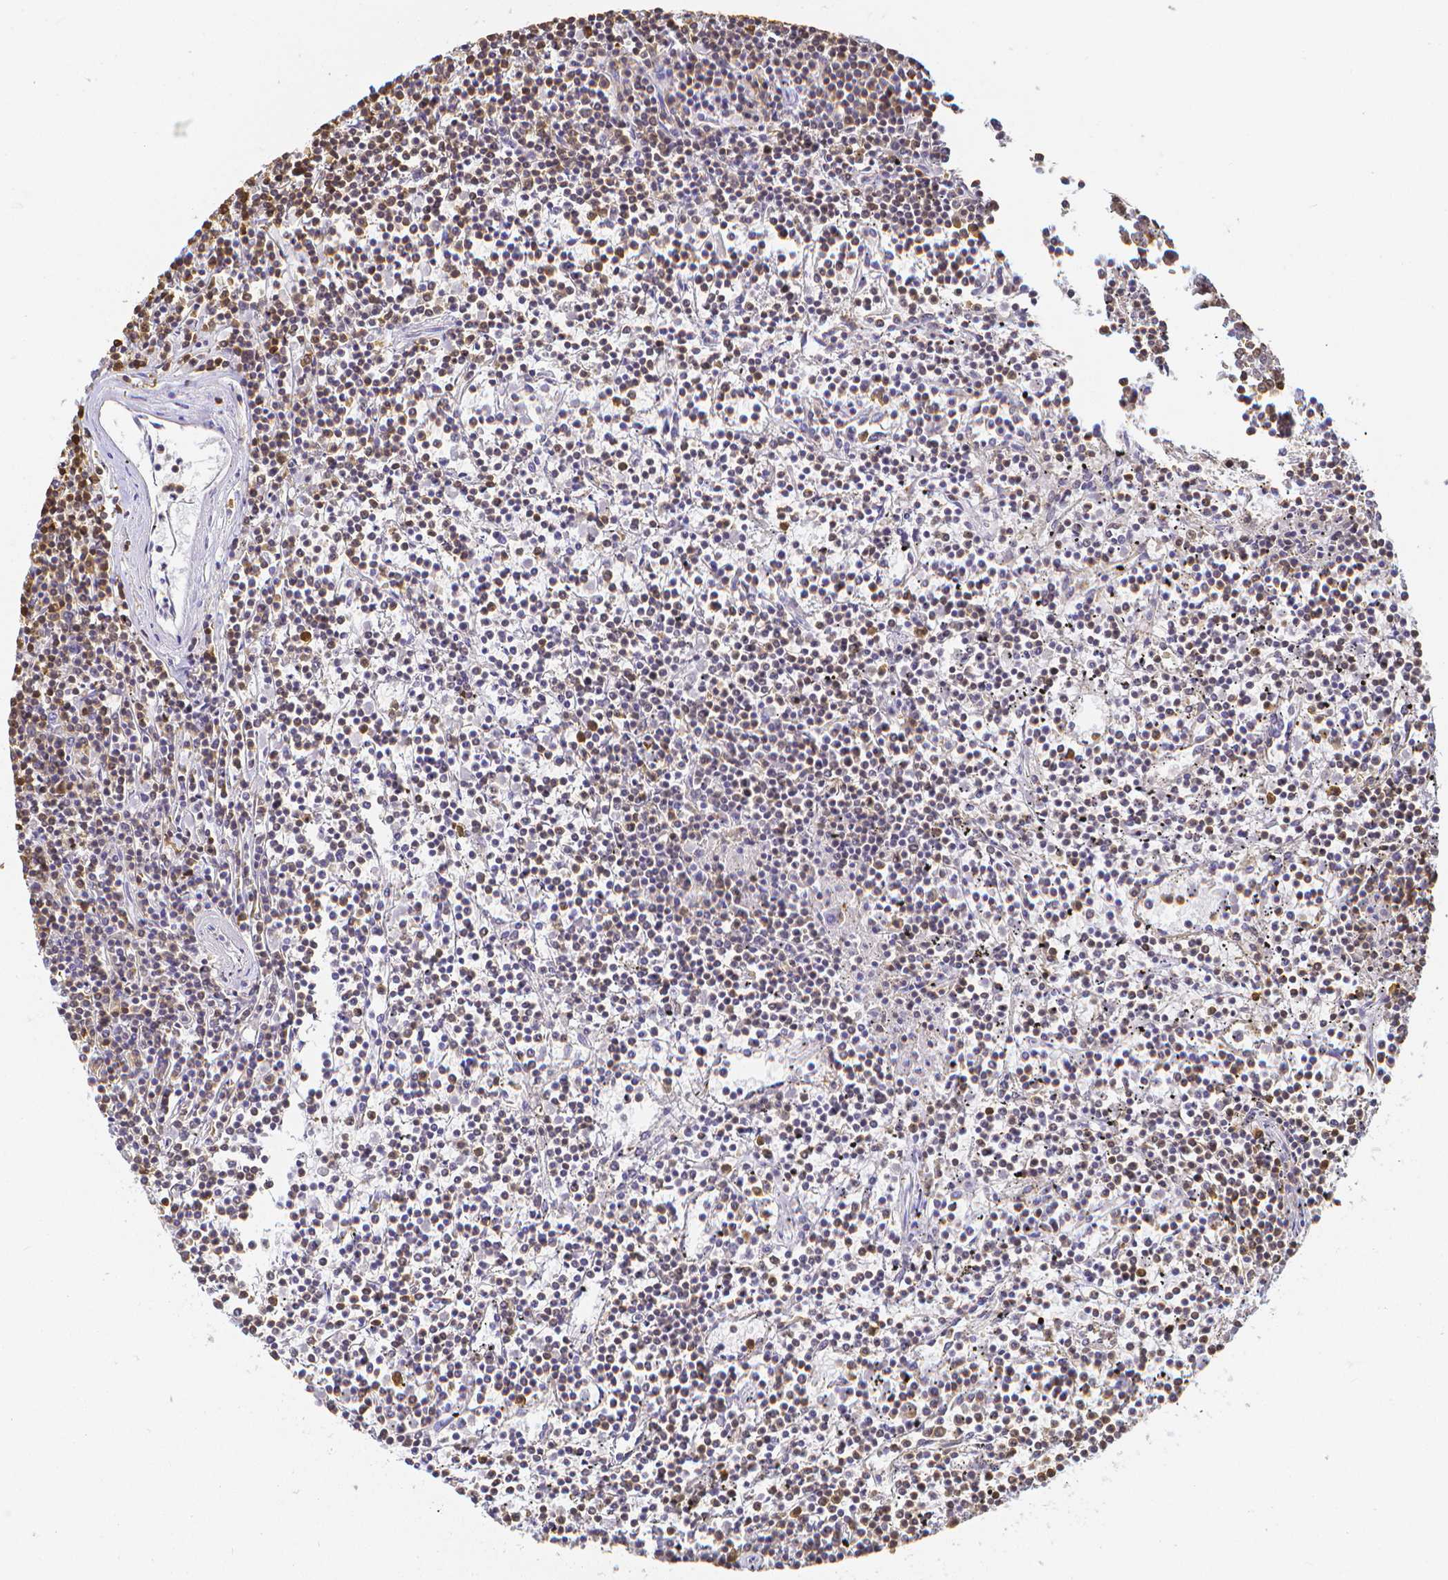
{"staining": {"intensity": "moderate", "quantity": "<25%", "location": "cytoplasmic/membranous,nuclear"}, "tissue": "lymphoma", "cell_type": "Tumor cells", "image_type": "cancer", "snomed": [{"axis": "morphology", "description": "Malignant lymphoma, non-Hodgkin's type, Low grade"}, {"axis": "topography", "description": "Spleen"}], "caption": "DAB (3,3'-diaminobenzidine) immunohistochemical staining of human low-grade malignant lymphoma, non-Hodgkin's type demonstrates moderate cytoplasmic/membranous and nuclear protein staining in about <25% of tumor cells.", "gene": "COTL1", "patient": {"sex": "female", "age": 19}}